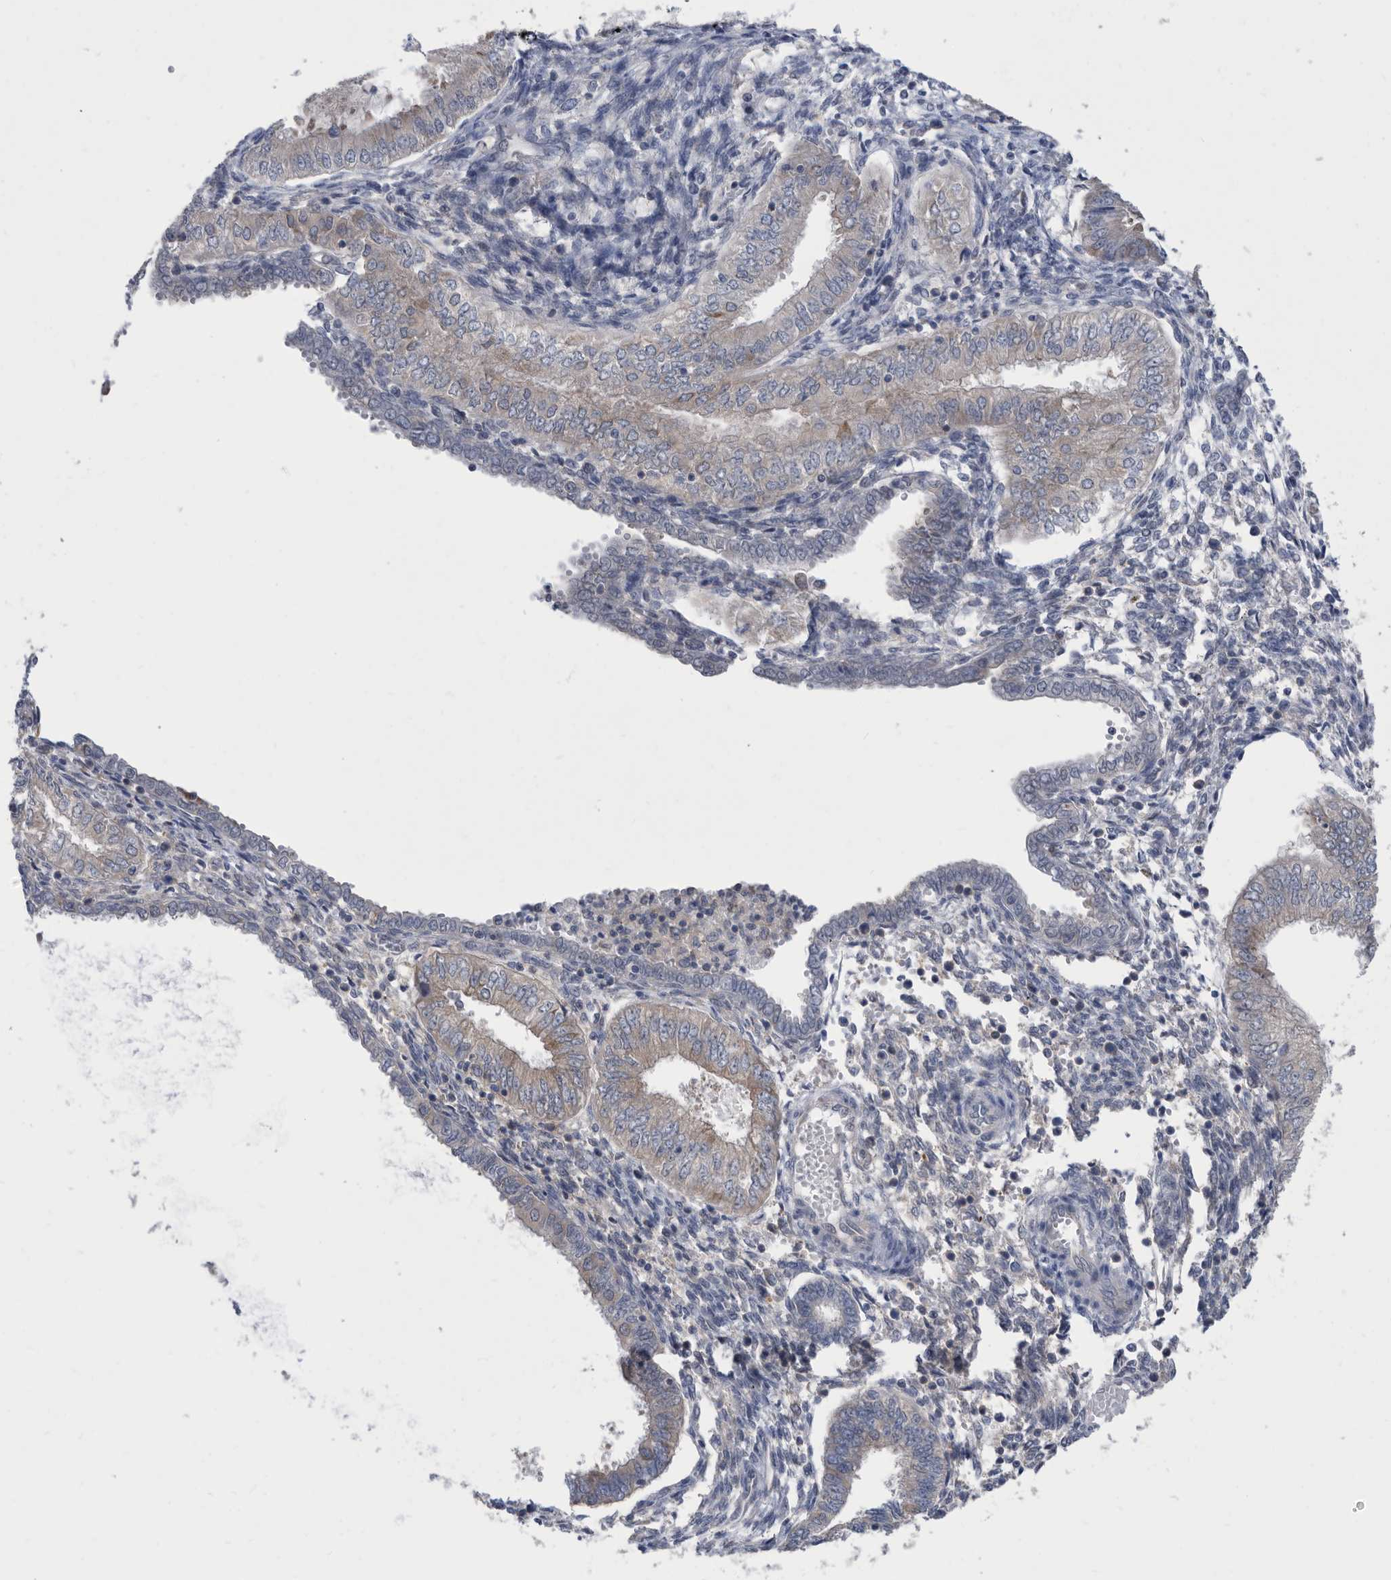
{"staining": {"intensity": "weak", "quantity": "<25%", "location": "cytoplasmic/membranous"}, "tissue": "endometrial cancer", "cell_type": "Tumor cells", "image_type": "cancer", "snomed": [{"axis": "morphology", "description": "Normal tissue, NOS"}, {"axis": "morphology", "description": "Adenocarcinoma, NOS"}, {"axis": "topography", "description": "Endometrium"}], "caption": "A high-resolution micrograph shows immunohistochemistry staining of adenocarcinoma (endometrial), which exhibits no significant expression in tumor cells.", "gene": "CCT4", "patient": {"sex": "female", "age": 53}}